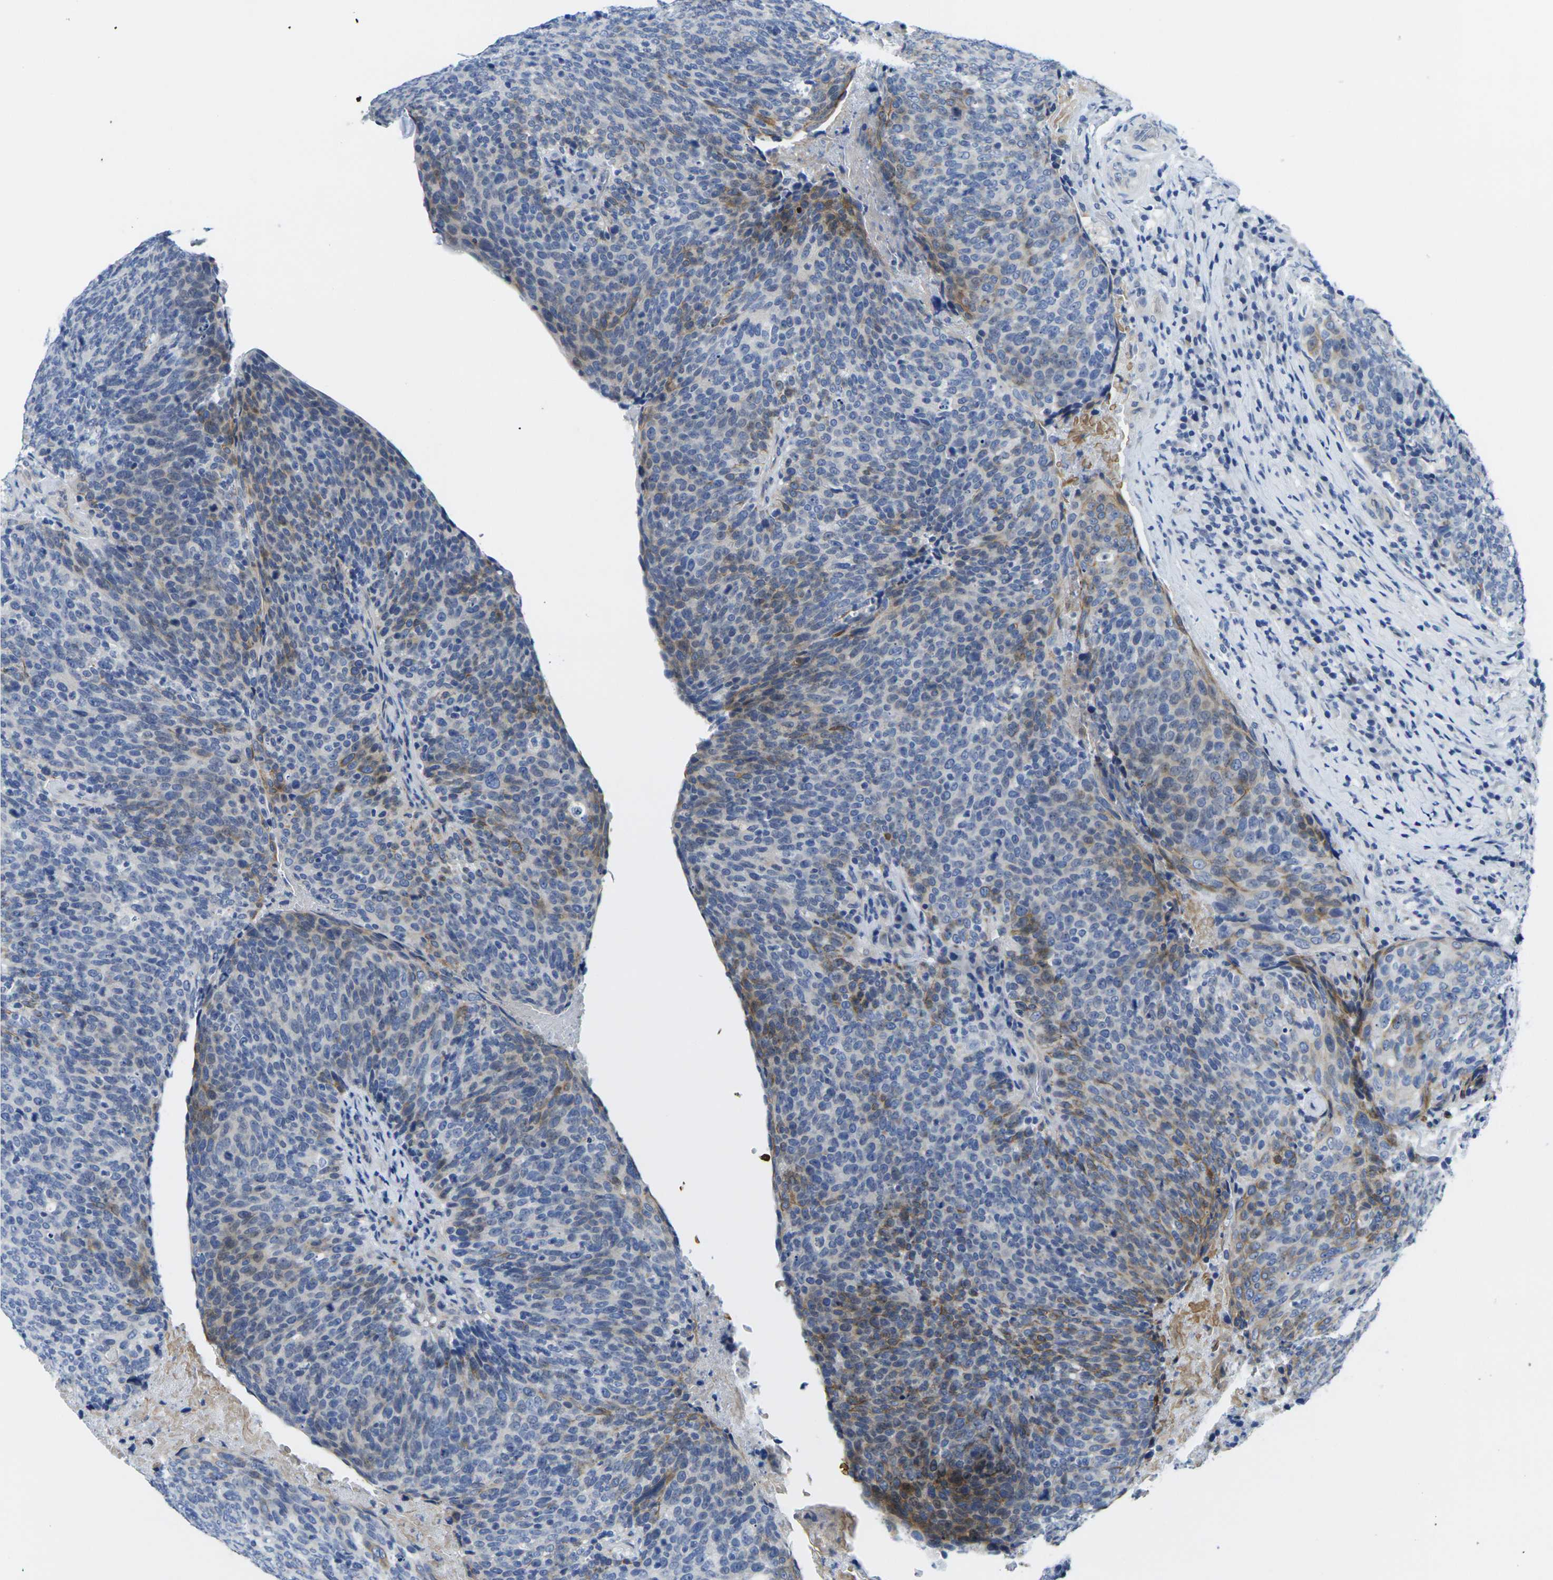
{"staining": {"intensity": "moderate", "quantity": "25%-75%", "location": "cytoplasmic/membranous"}, "tissue": "head and neck cancer", "cell_type": "Tumor cells", "image_type": "cancer", "snomed": [{"axis": "morphology", "description": "Squamous cell carcinoma, NOS"}, {"axis": "morphology", "description": "Squamous cell carcinoma, metastatic, NOS"}, {"axis": "topography", "description": "Lymph node"}, {"axis": "topography", "description": "Head-Neck"}], "caption": "Immunohistochemical staining of human head and neck cancer (metastatic squamous cell carcinoma) demonstrates moderate cytoplasmic/membranous protein staining in approximately 25%-75% of tumor cells.", "gene": "CRK", "patient": {"sex": "male", "age": 62}}